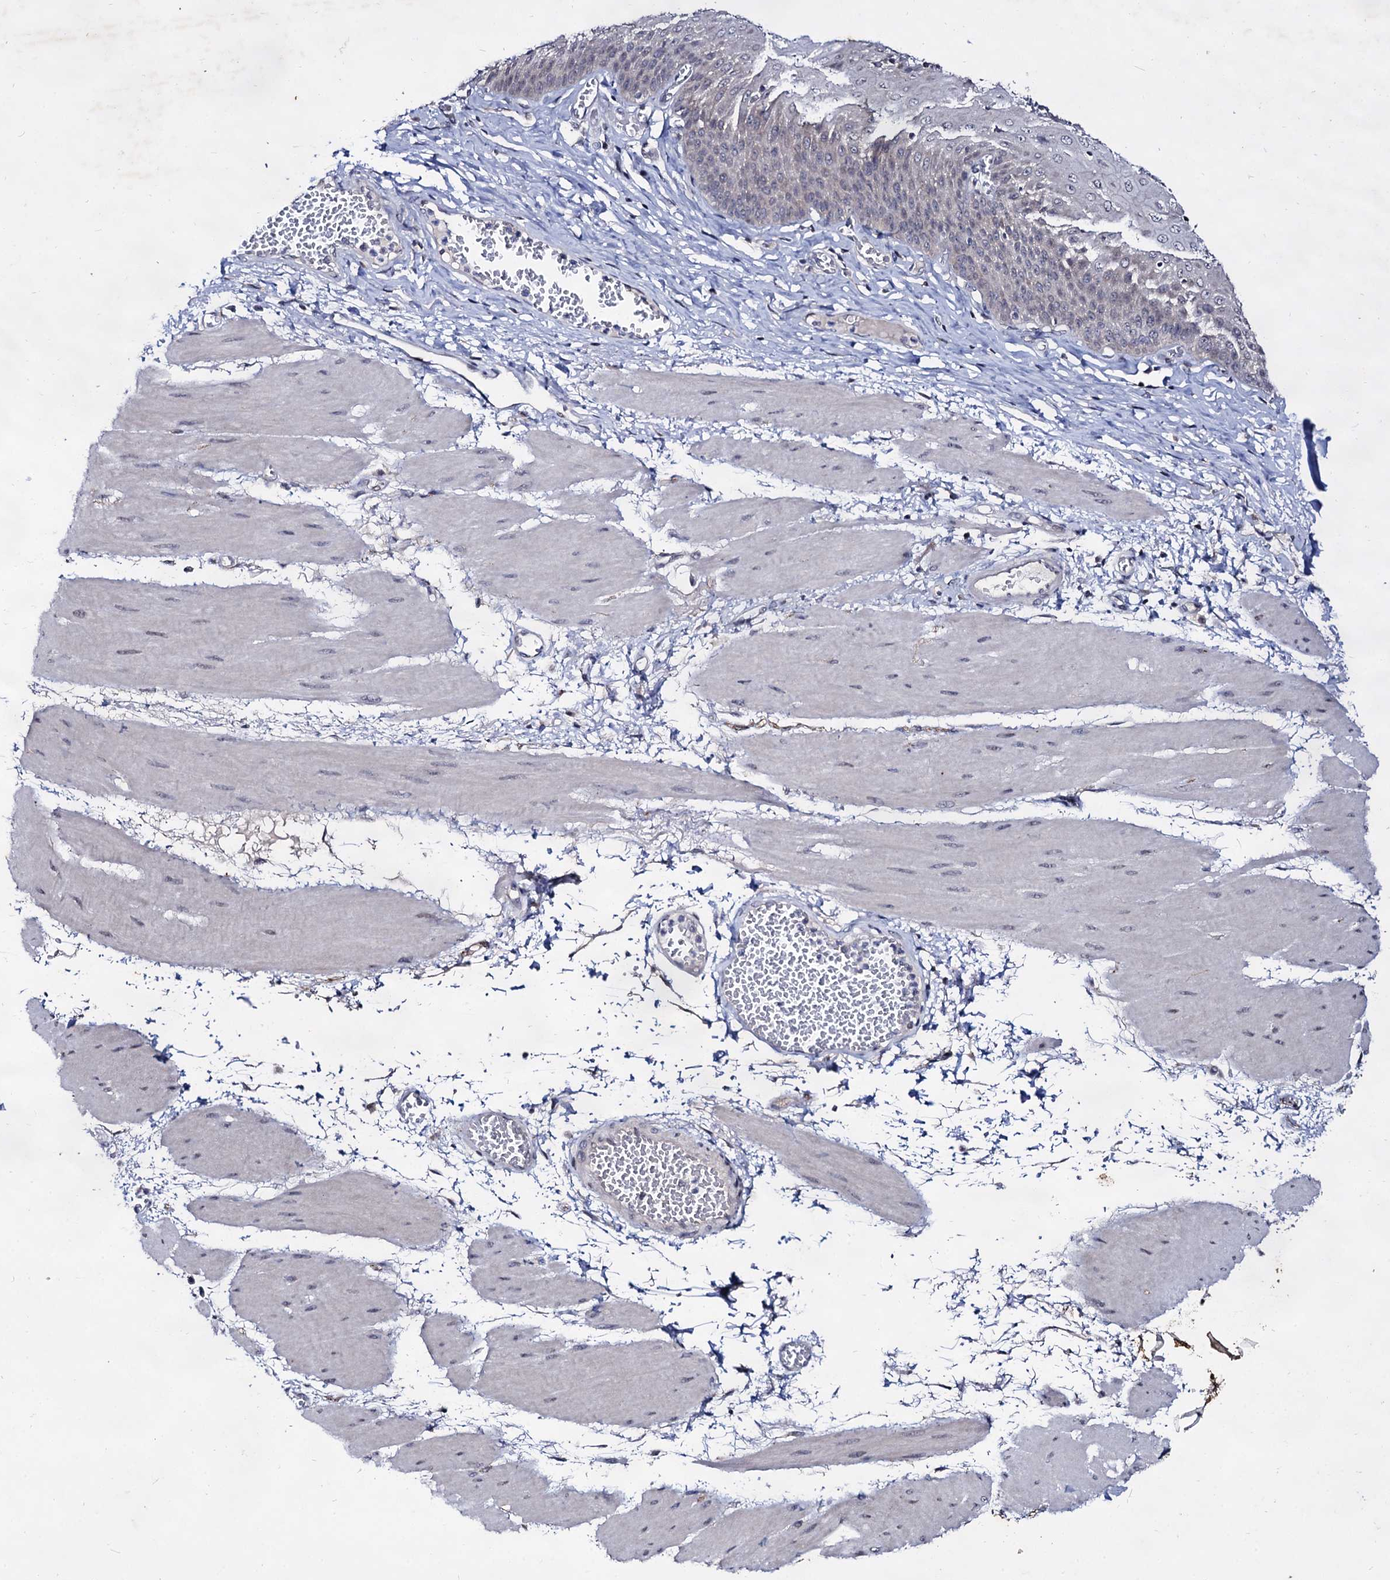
{"staining": {"intensity": "negative", "quantity": "none", "location": "none"}, "tissue": "esophagus", "cell_type": "Squamous epithelial cells", "image_type": "normal", "snomed": [{"axis": "morphology", "description": "Normal tissue, NOS"}, {"axis": "topography", "description": "Esophagus"}], "caption": "Micrograph shows no significant protein positivity in squamous epithelial cells of unremarkable esophagus.", "gene": "ARFIP2", "patient": {"sex": "male", "age": 60}}